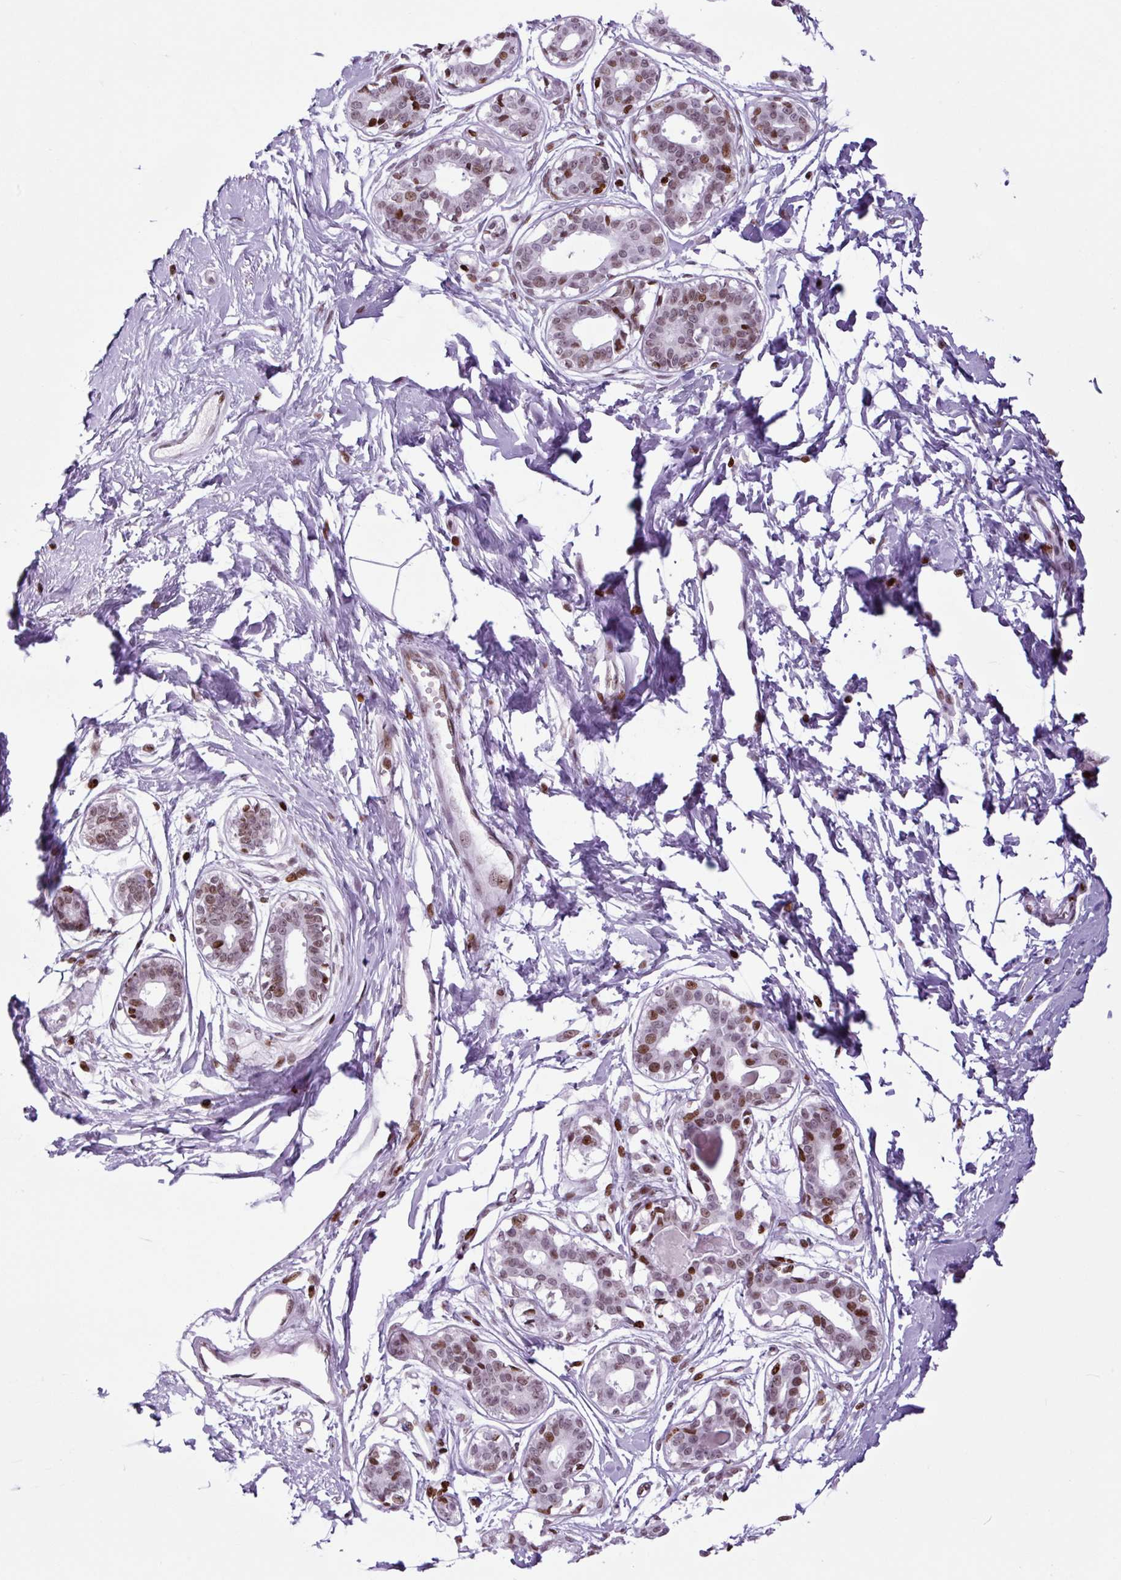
{"staining": {"intensity": "weak", "quantity": ">75%", "location": "nuclear"}, "tissue": "breast", "cell_type": "Adipocytes", "image_type": "normal", "snomed": [{"axis": "morphology", "description": "Normal tissue, NOS"}, {"axis": "topography", "description": "Breast"}], "caption": "This image displays unremarkable breast stained with immunohistochemistry (IHC) to label a protein in brown. The nuclear of adipocytes show weak positivity for the protein. Nuclei are counter-stained blue.", "gene": "H1", "patient": {"sex": "female", "age": 45}}